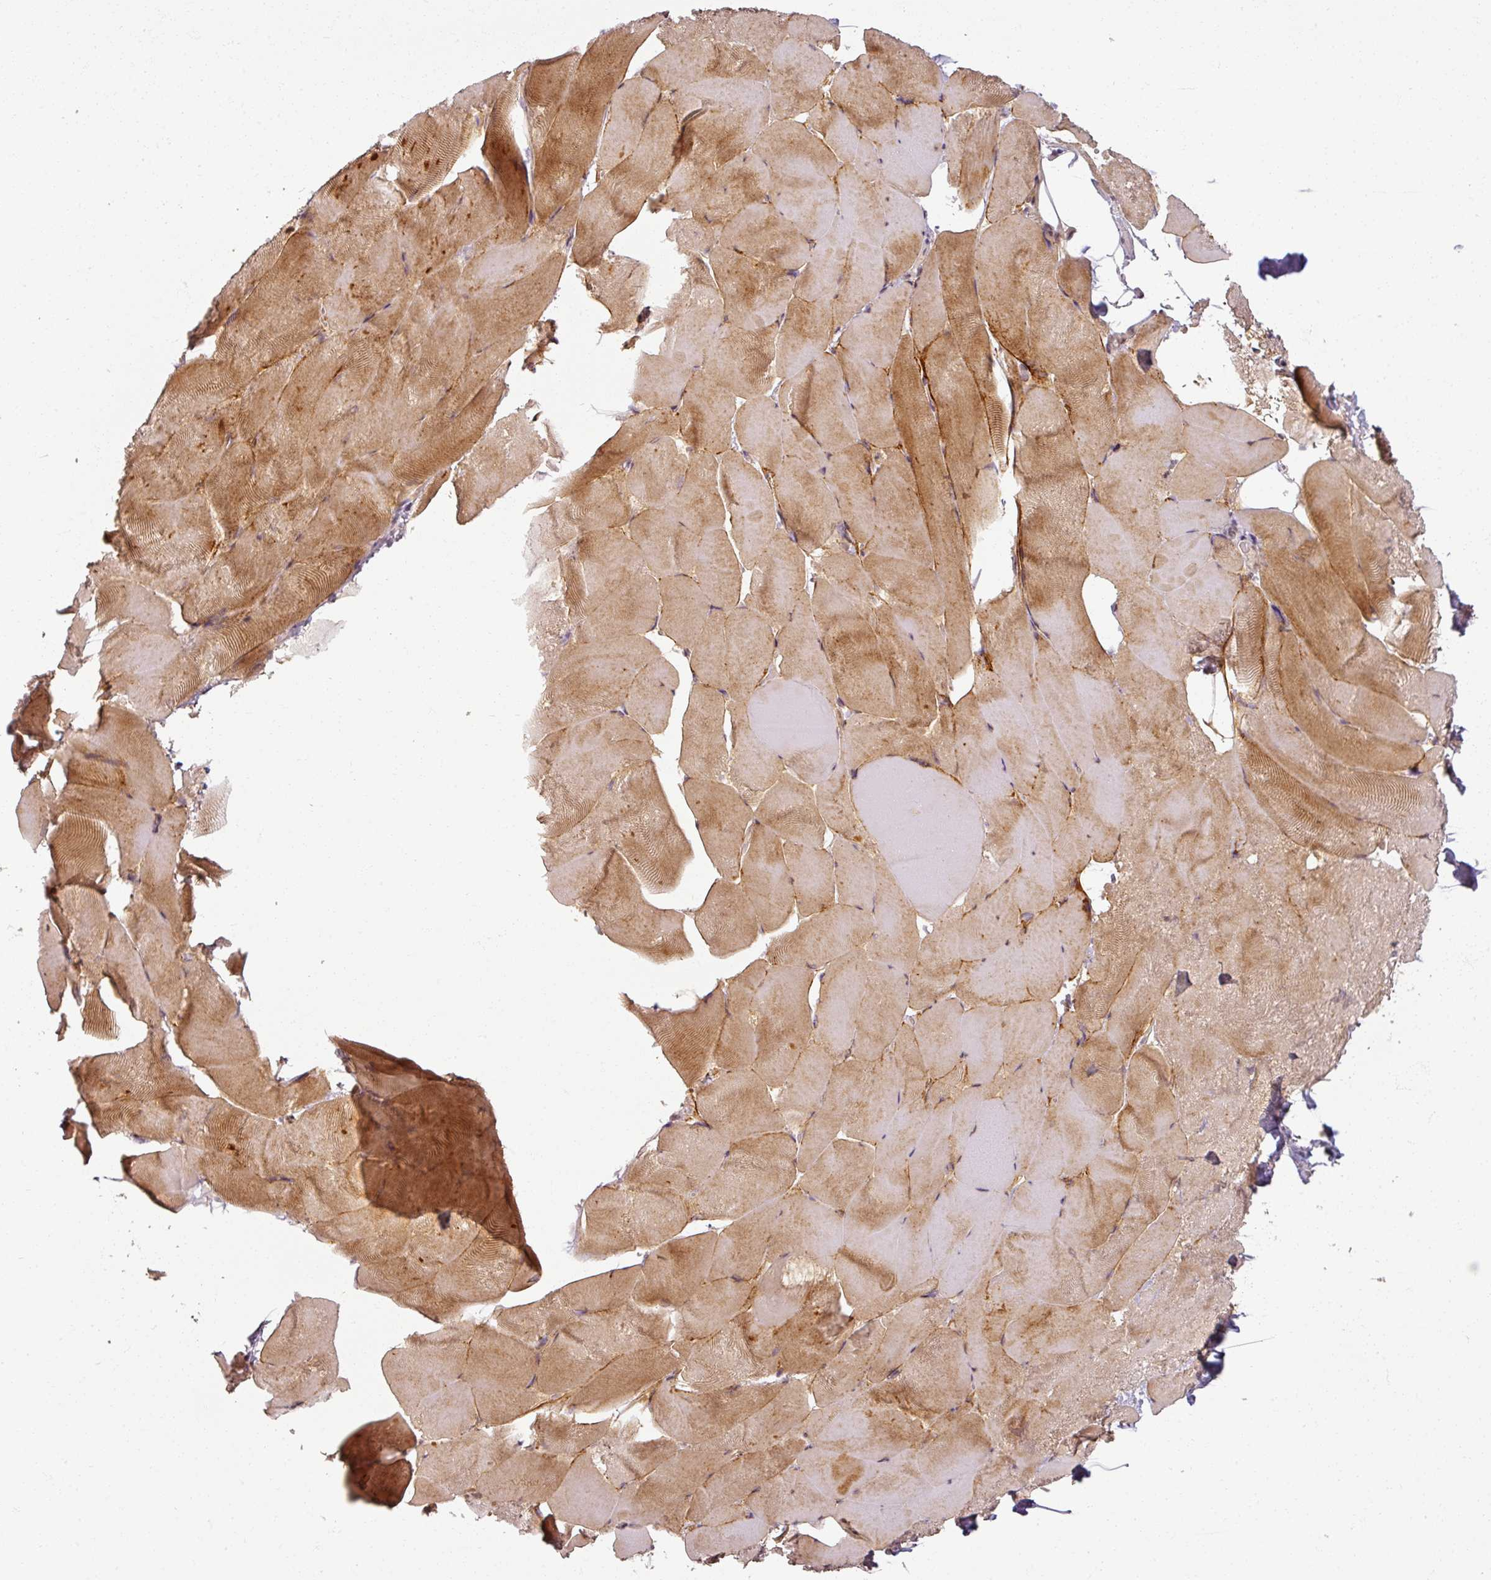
{"staining": {"intensity": "moderate", "quantity": "25%-75%", "location": "cytoplasmic/membranous,nuclear"}, "tissue": "skeletal muscle", "cell_type": "Myocytes", "image_type": "normal", "snomed": [{"axis": "morphology", "description": "Normal tissue, NOS"}, {"axis": "topography", "description": "Skeletal muscle"}], "caption": "Immunohistochemical staining of benign skeletal muscle displays moderate cytoplasmic/membranous,nuclear protein positivity in about 25%-75% of myocytes. The staining was performed using DAB (3,3'-diaminobenzidine), with brown indicating positive protein expression. Nuclei are stained blue with hematoxylin.", "gene": "POLR2G", "patient": {"sex": "female", "age": 64}}